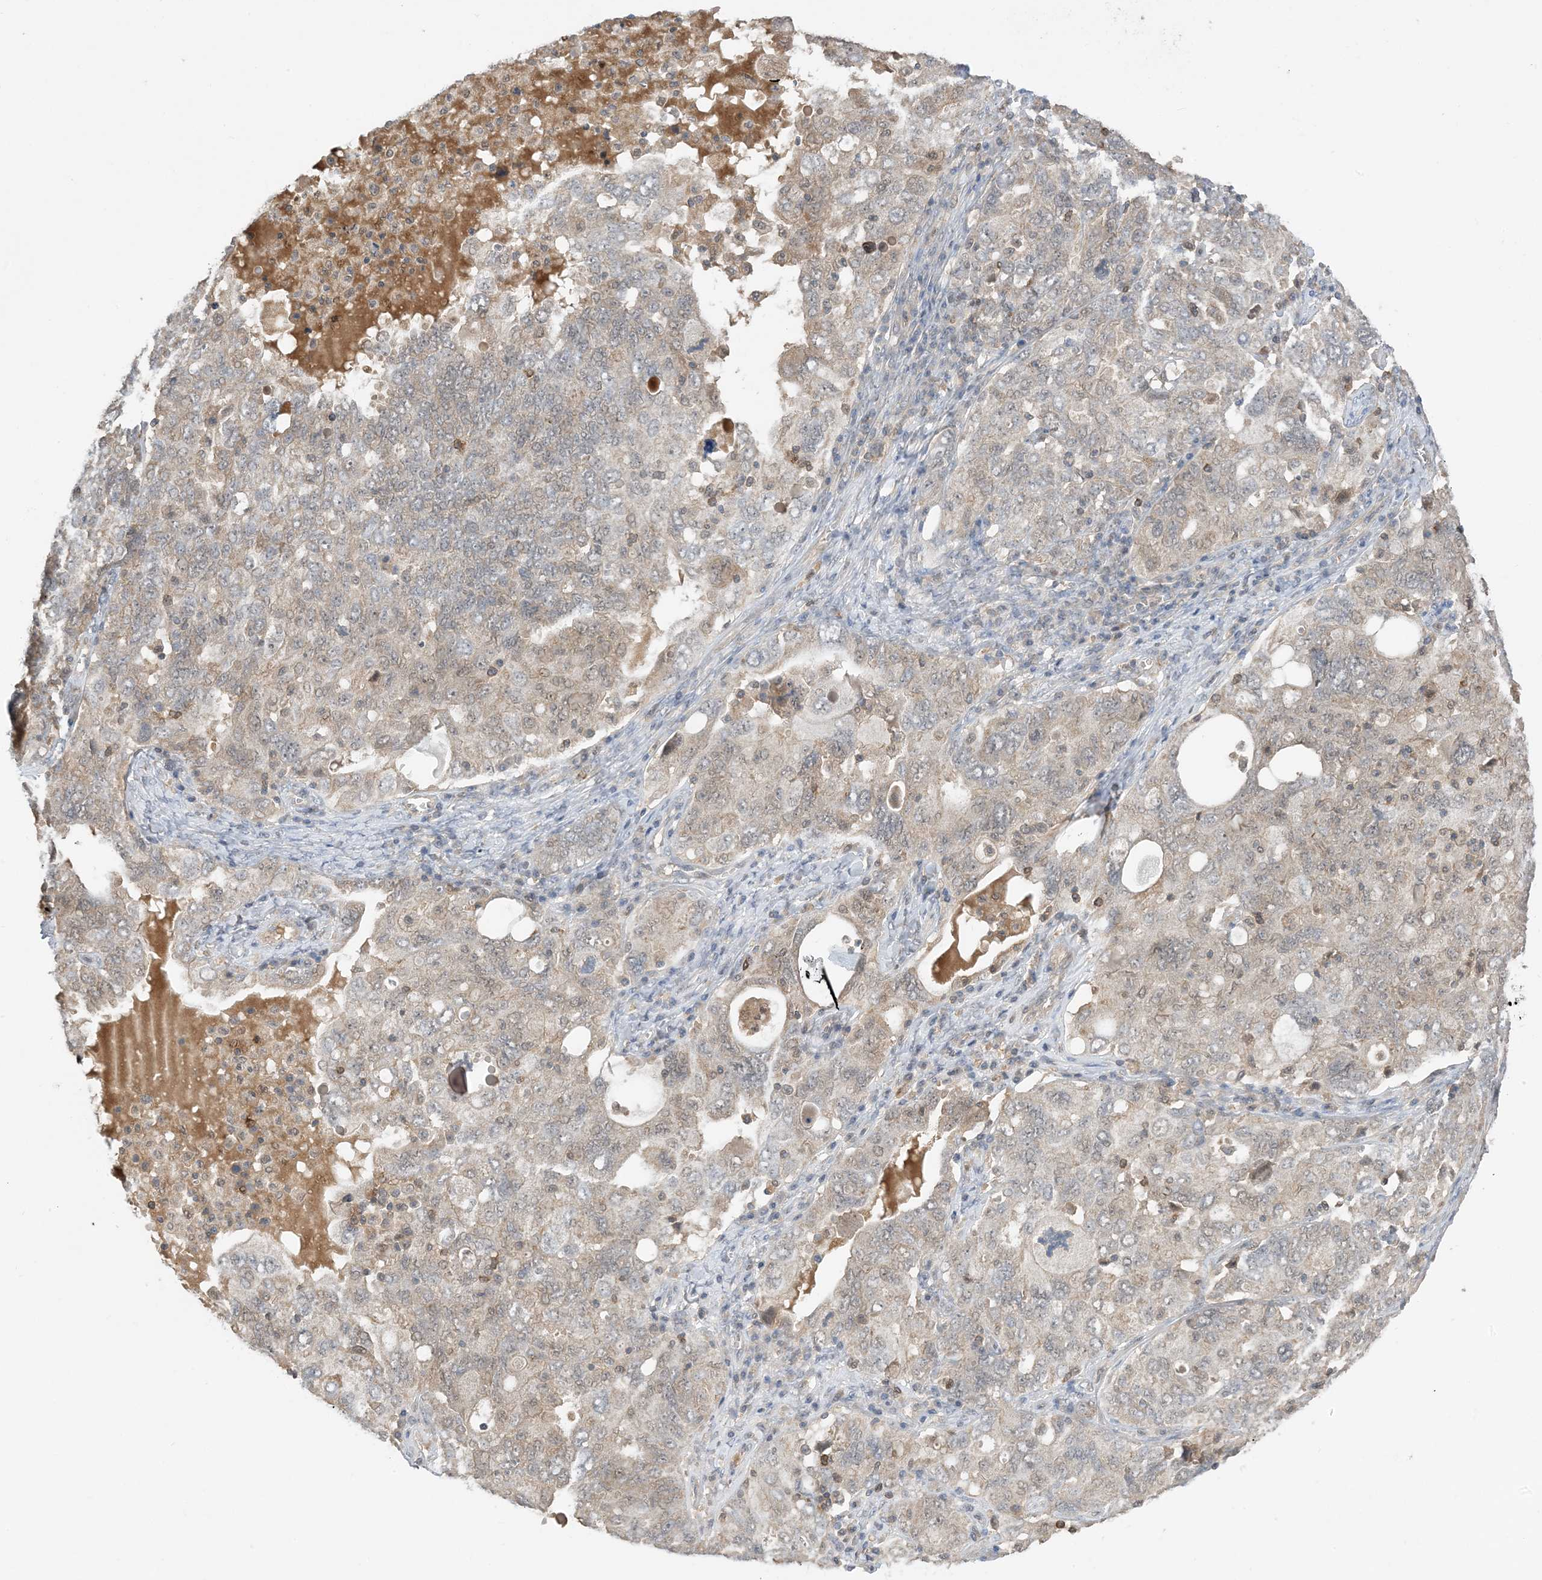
{"staining": {"intensity": "weak", "quantity": "<25%", "location": "cytoplasmic/membranous"}, "tissue": "ovarian cancer", "cell_type": "Tumor cells", "image_type": "cancer", "snomed": [{"axis": "morphology", "description": "Carcinoma, endometroid"}, {"axis": "topography", "description": "Ovary"}], "caption": "Protein analysis of endometroid carcinoma (ovarian) shows no significant positivity in tumor cells.", "gene": "WDR26", "patient": {"sex": "female", "age": 62}}